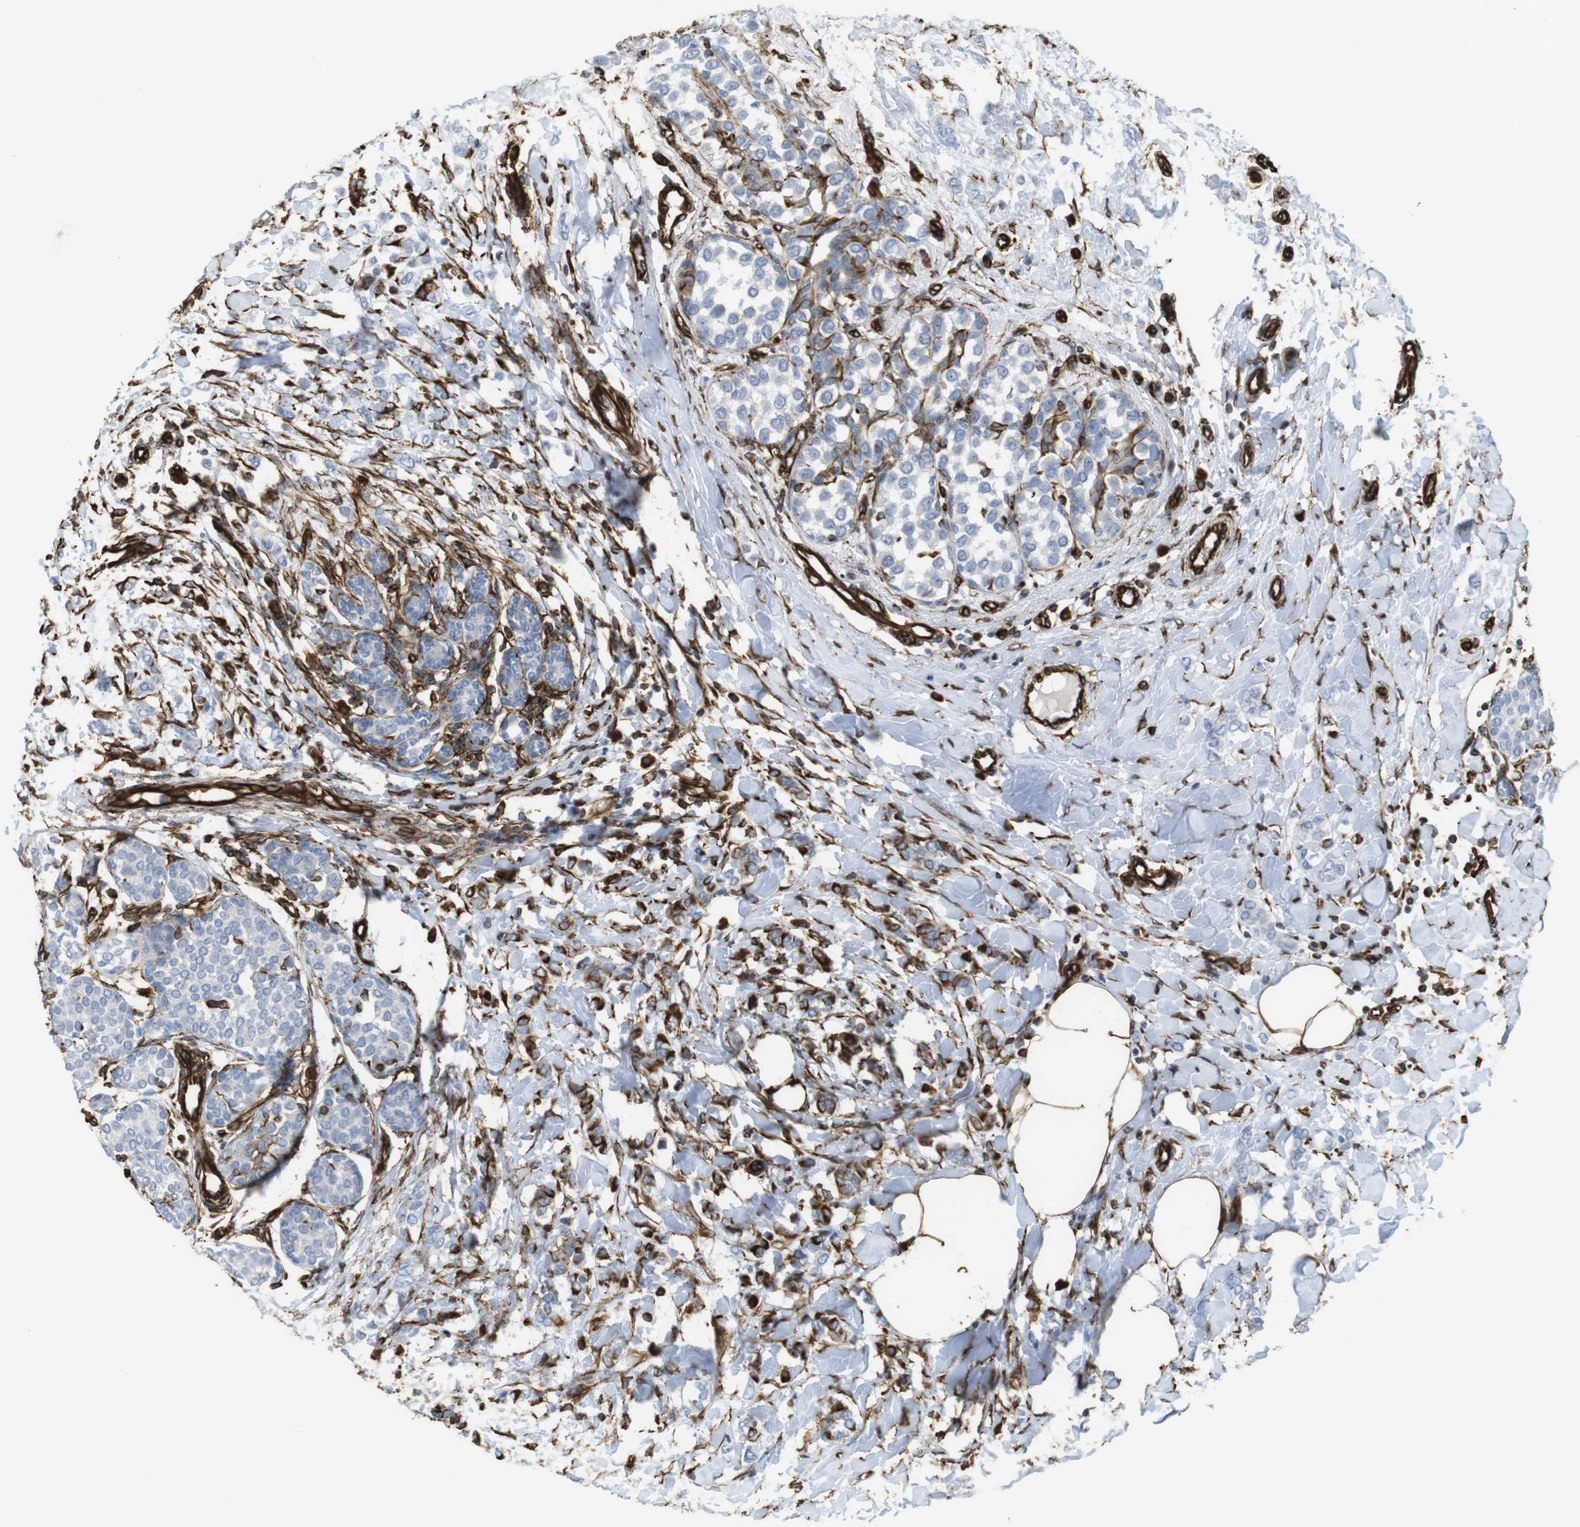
{"staining": {"intensity": "negative", "quantity": "none", "location": "none"}, "tissue": "breast cancer", "cell_type": "Tumor cells", "image_type": "cancer", "snomed": [{"axis": "morphology", "description": "Lobular carcinoma, in situ"}, {"axis": "morphology", "description": "Lobular carcinoma"}, {"axis": "topography", "description": "Breast"}], "caption": "Histopathology image shows no protein expression in tumor cells of lobular carcinoma (breast) tissue.", "gene": "RALGPS1", "patient": {"sex": "female", "age": 41}}